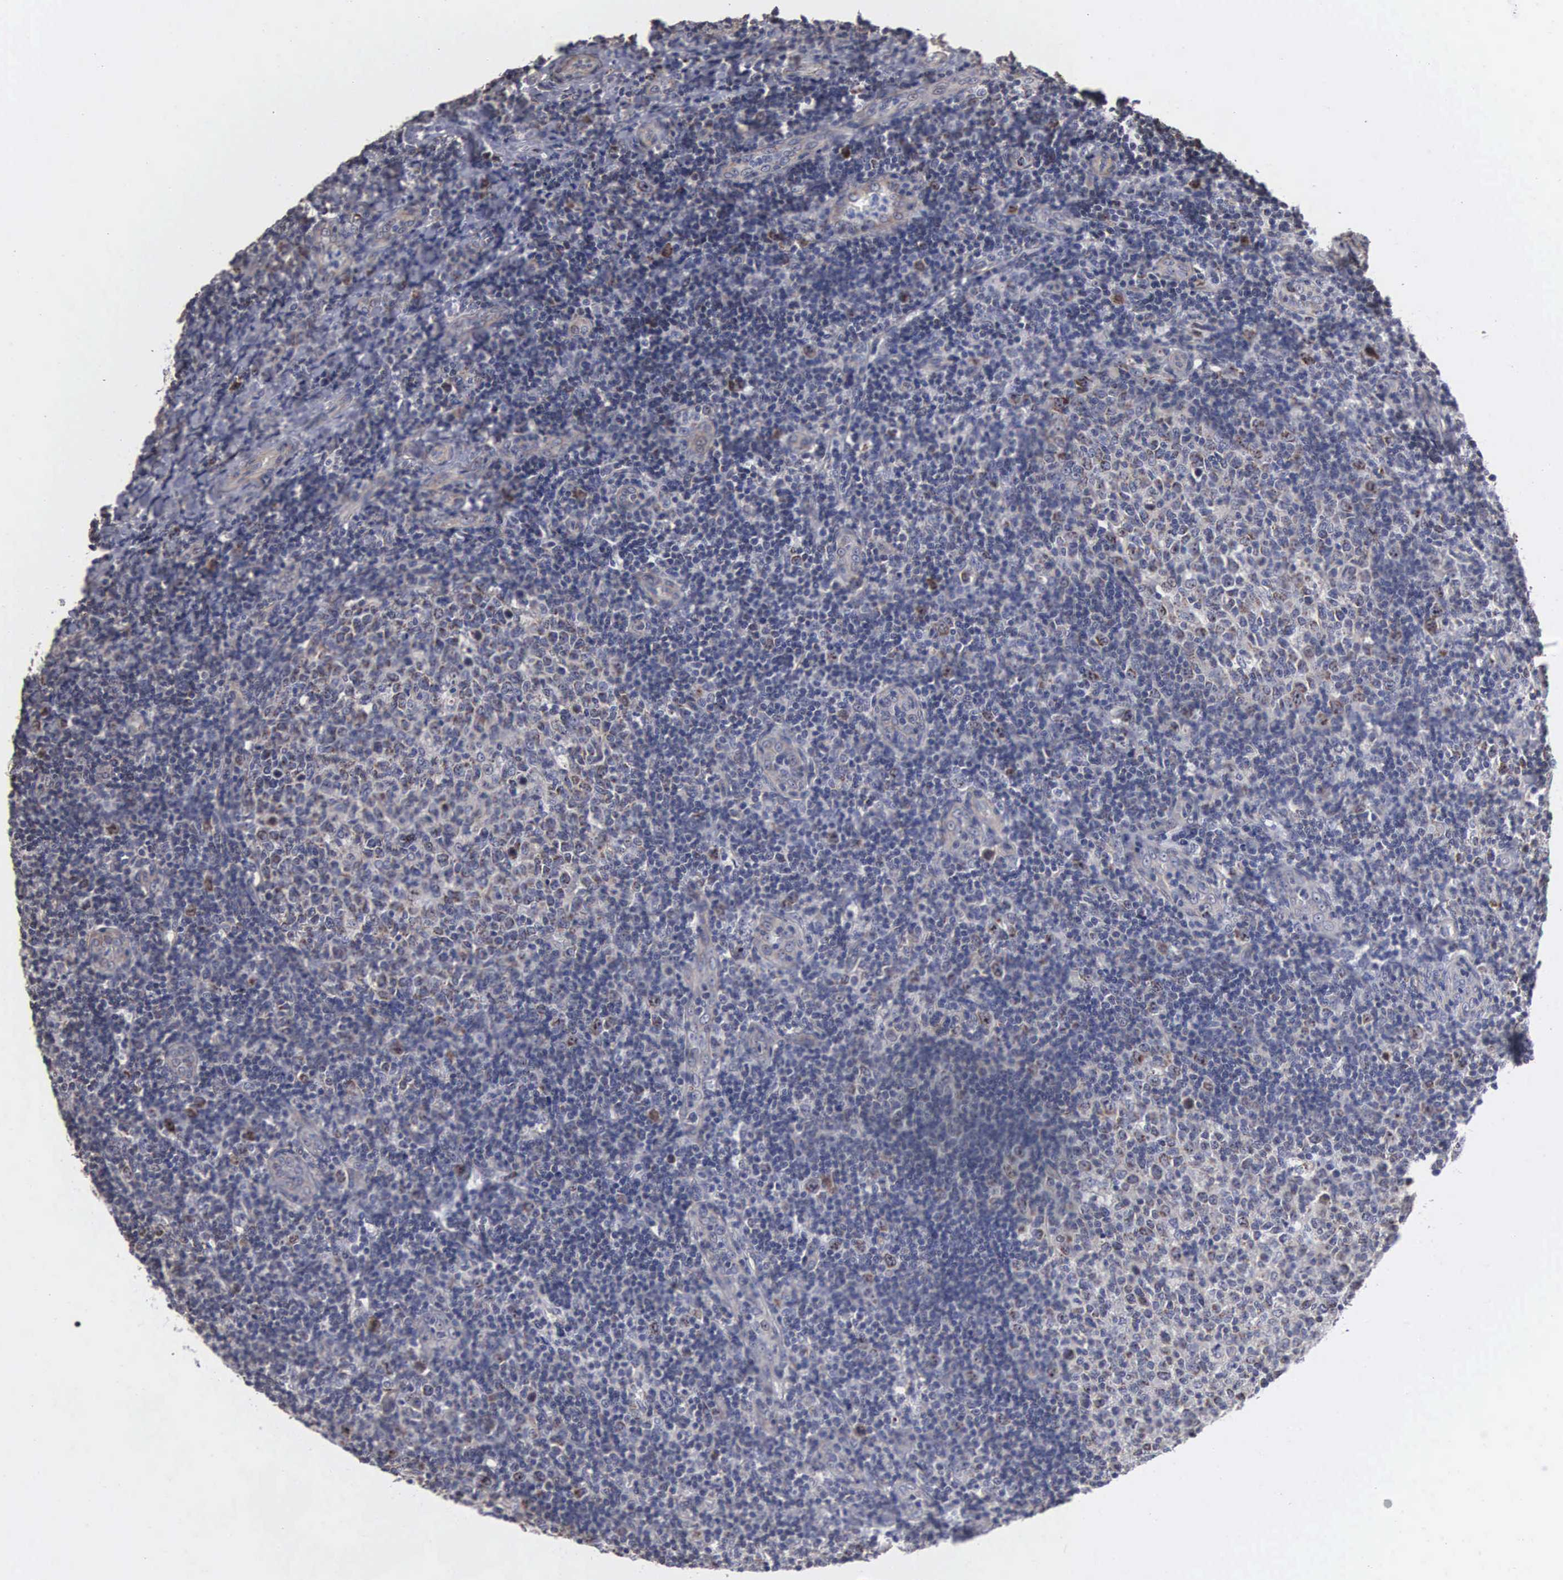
{"staining": {"intensity": "weak", "quantity": "<25%", "location": "cytoplasmic/membranous"}, "tissue": "tonsil", "cell_type": "Germinal center cells", "image_type": "normal", "snomed": [{"axis": "morphology", "description": "Normal tissue, NOS"}, {"axis": "topography", "description": "Tonsil"}], "caption": "Benign tonsil was stained to show a protein in brown. There is no significant staining in germinal center cells. (IHC, brightfield microscopy, high magnification).", "gene": "NGDN", "patient": {"sex": "female", "age": 3}}